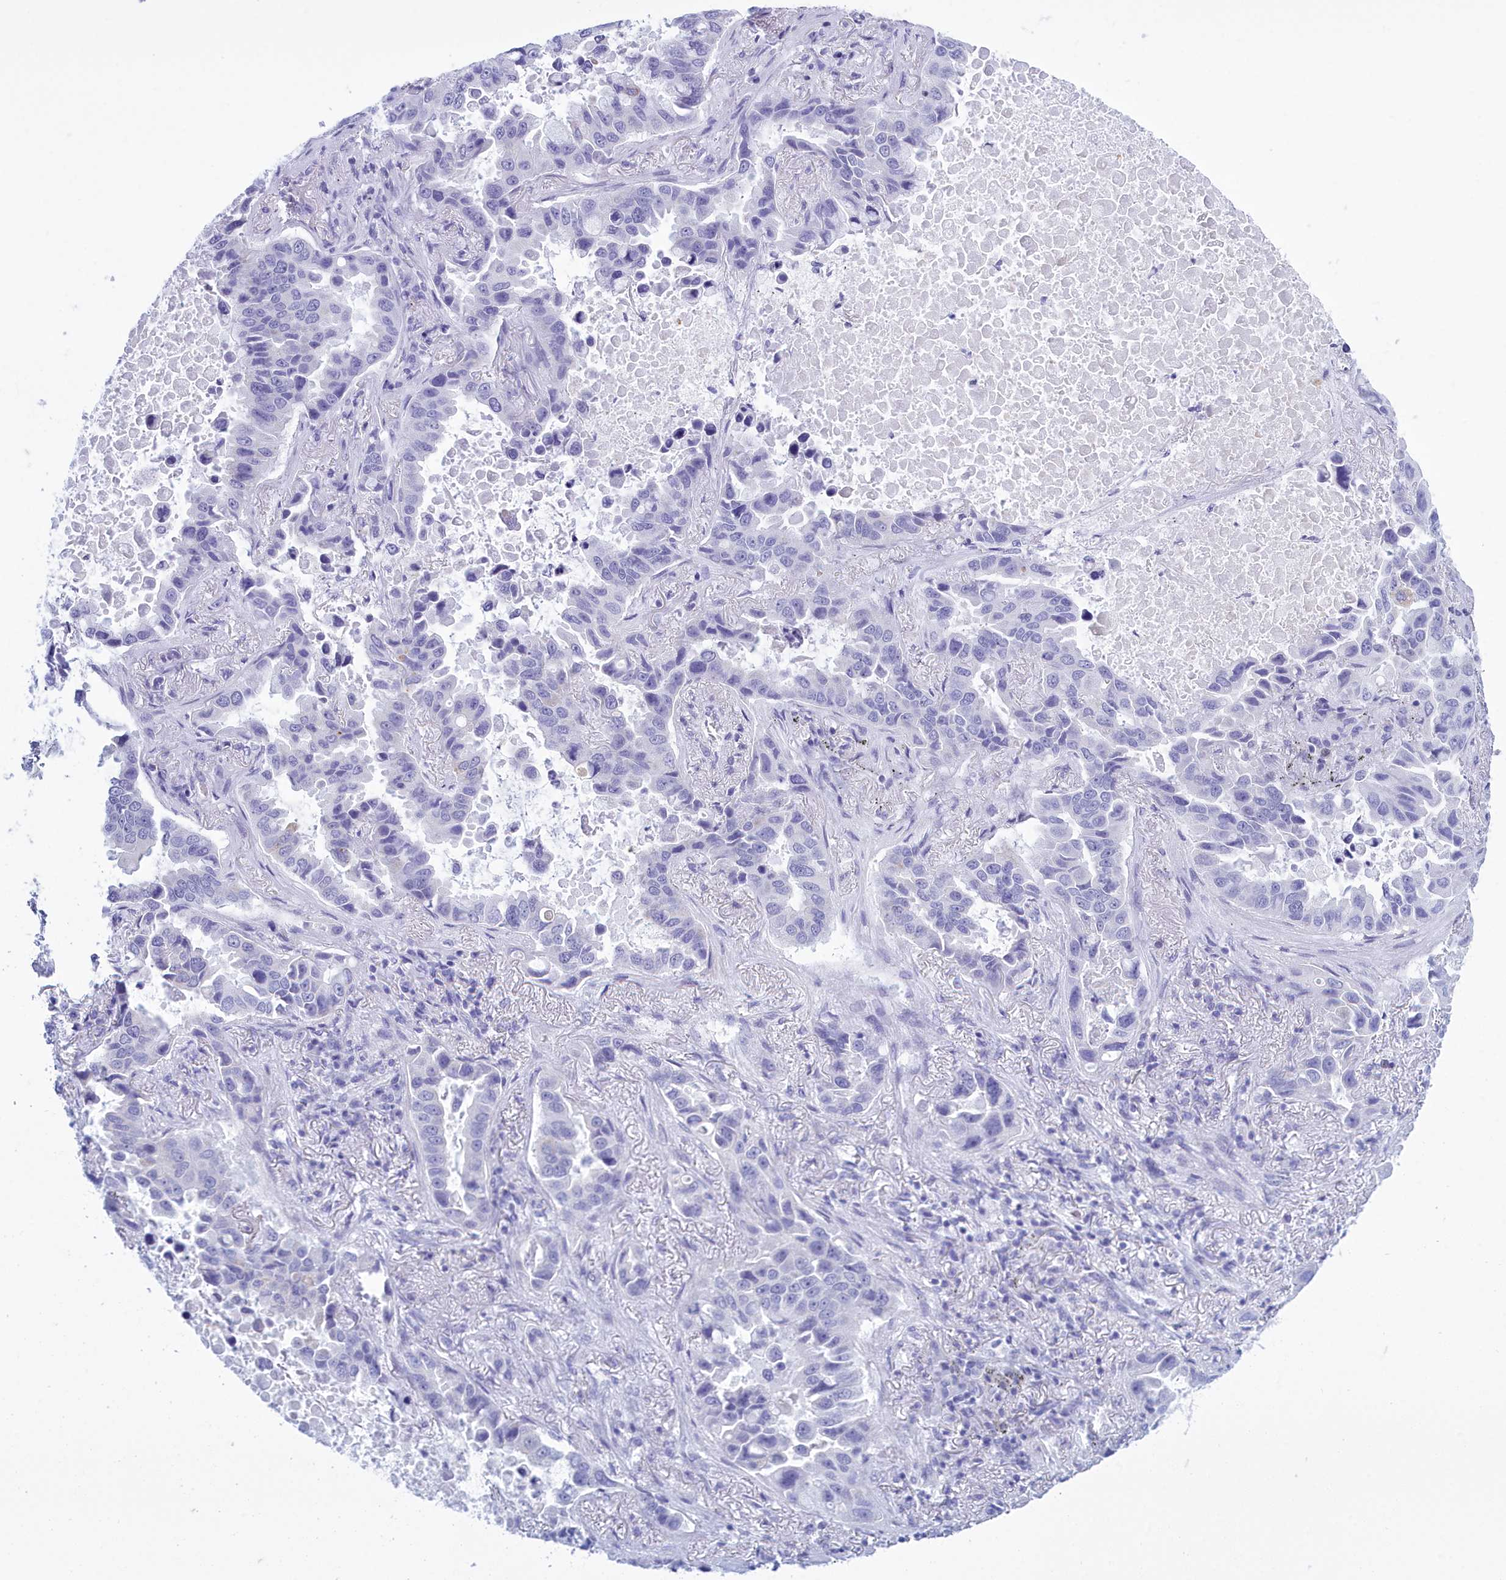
{"staining": {"intensity": "negative", "quantity": "none", "location": "none"}, "tissue": "lung cancer", "cell_type": "Tumor cells", "image_type": "cancer", "snomed": [{"axis": "morphology", "description": "Adenocarcinoma, NOS"}, {"axis": "topography", "description": "Lung"}], "caption": "Lung cancer stained for a protein using immunohistochemistry shows no staining tumor cells.", "gene": "TMEM97", "patient": {"sex": "male", "age": 64}}